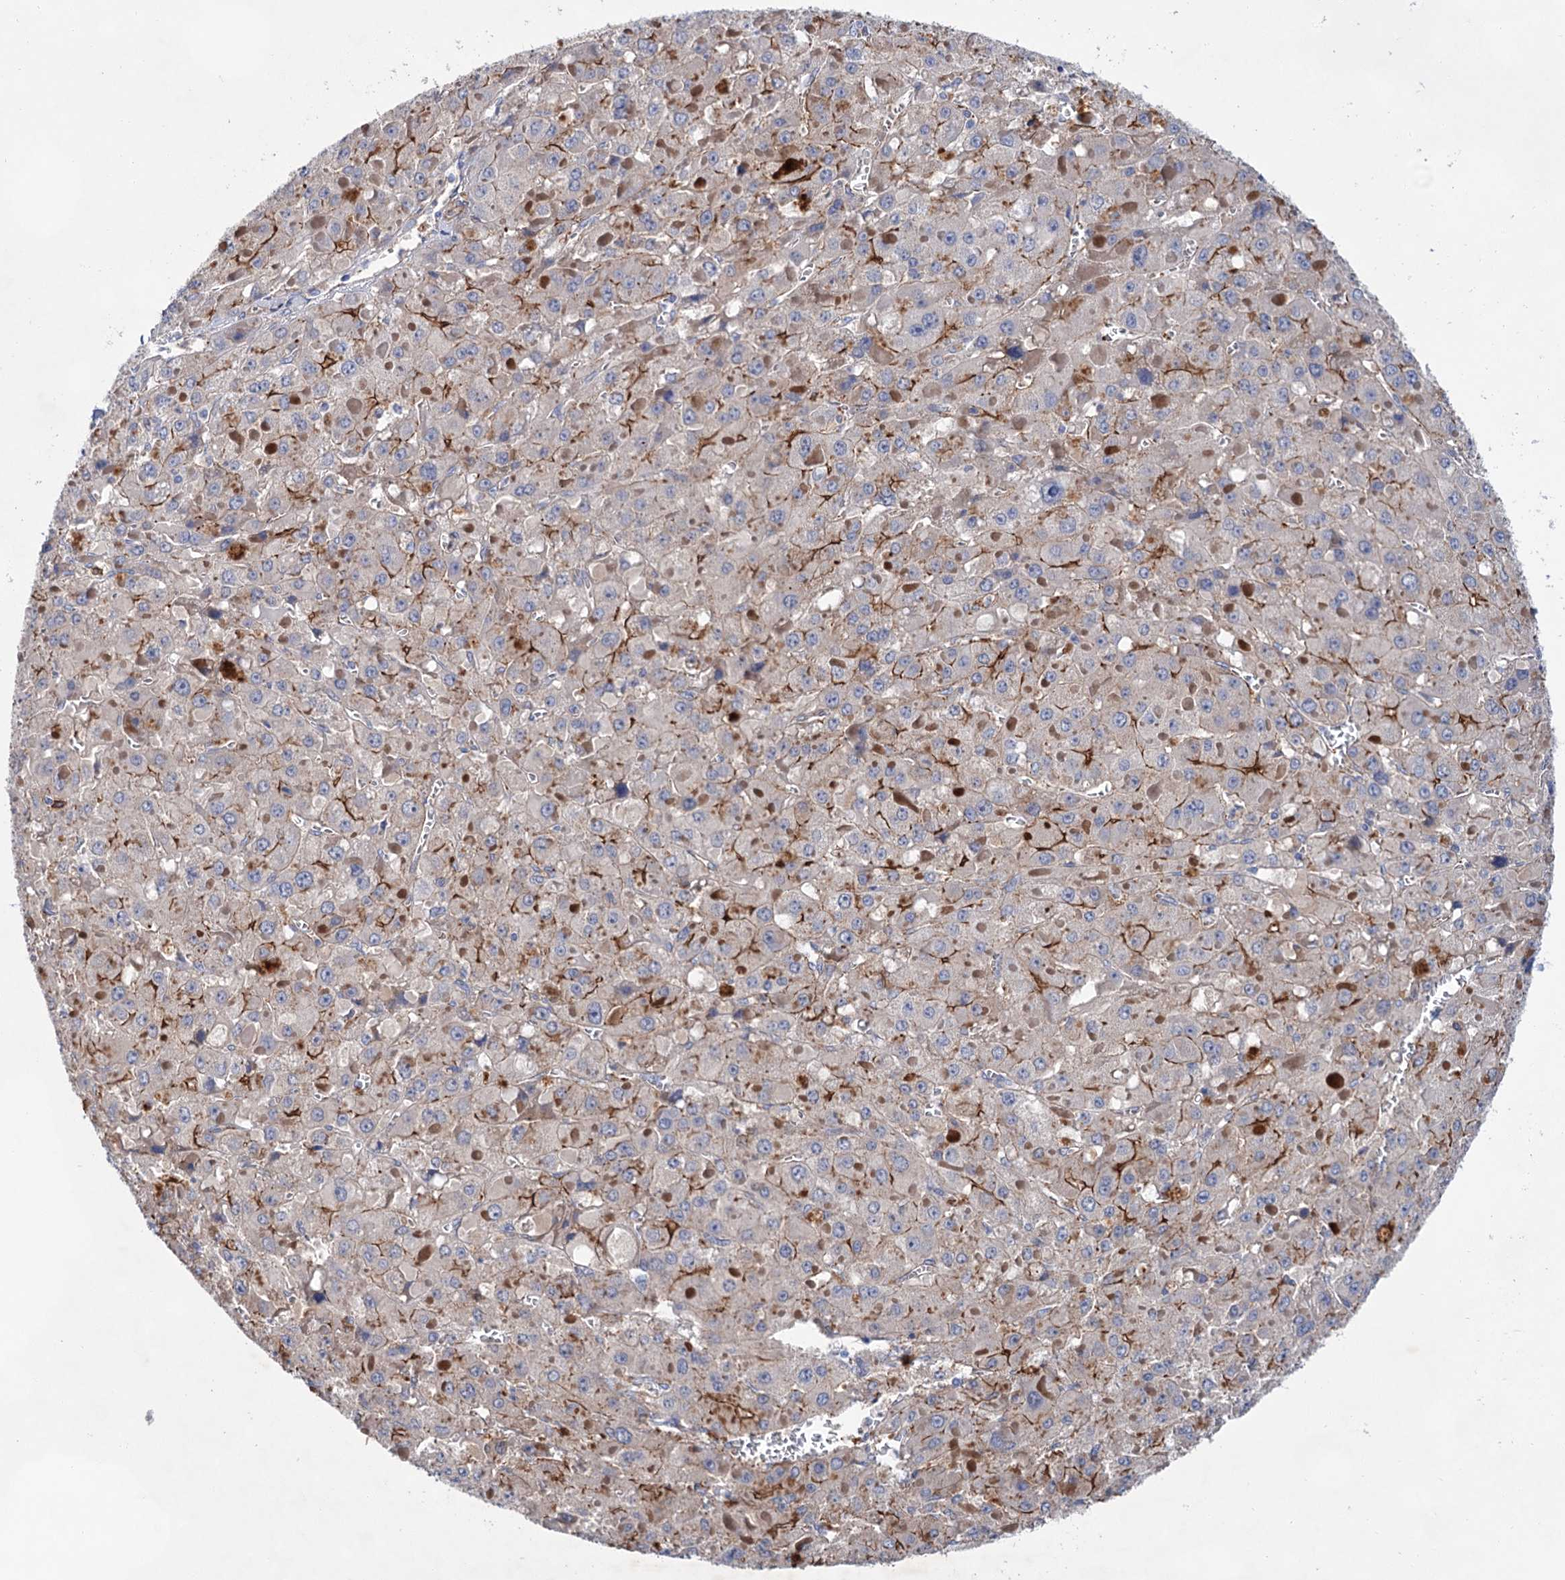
{"staining": {"intensity": "moderate", "quantity": "25%-75%", "location": "cytoplasmic/membranous"}, "tissue": "liver cancer", "cell_type": "Tumor cells", "image_type": "cancer", "snomed": [{"axis": "morphology", "description": "Carcinoma, Hepatocellular, NOS"}, {"axis": "topography", "description": "Liver"}], "caption": "Protein staining of hepatocellular carcinoma (liver) tissue displays moderate cytoplasmic/membranous staining in approximately 25%-75% of tumor cells.", "gene": "TMTC3", "patient": {"sex": "female", "age": 73}}